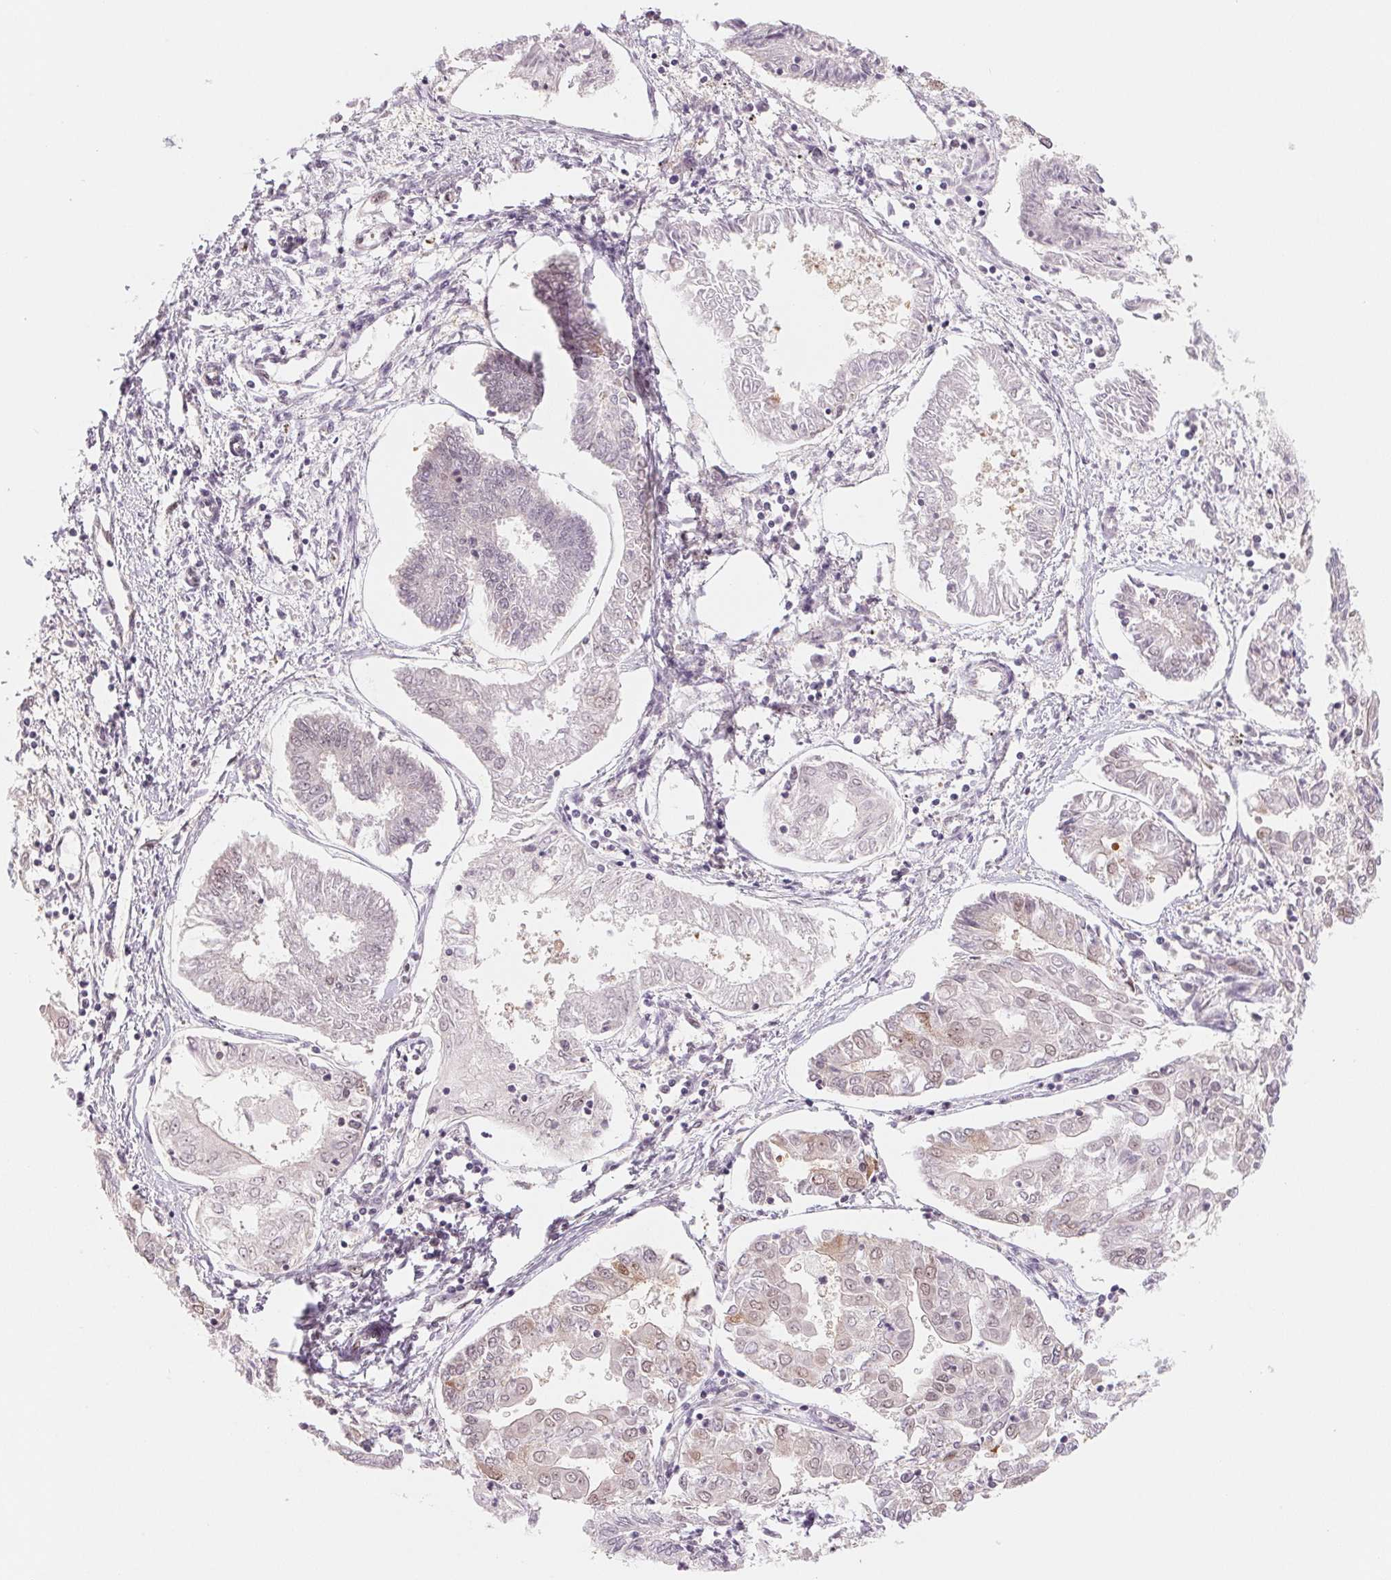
{"staining": {"intensity": "negative", "quantity": "none", "location": "none"}, "tissue": "endometrial cancer", "cell_type": "Tumor cells", "image_type": "cancer", "snomed": [{"axis": "morphology", "description": "Adenocarcinoma, NOS"}, {"axis": "topography", "description": "Endometrium"}], "caption": "This is an immunohistochemistry image of human endometrial cancer. There is no expression in tumor cells.", "gene": "DNAJB6", "patient": {"sex": "female", "age": 68}}